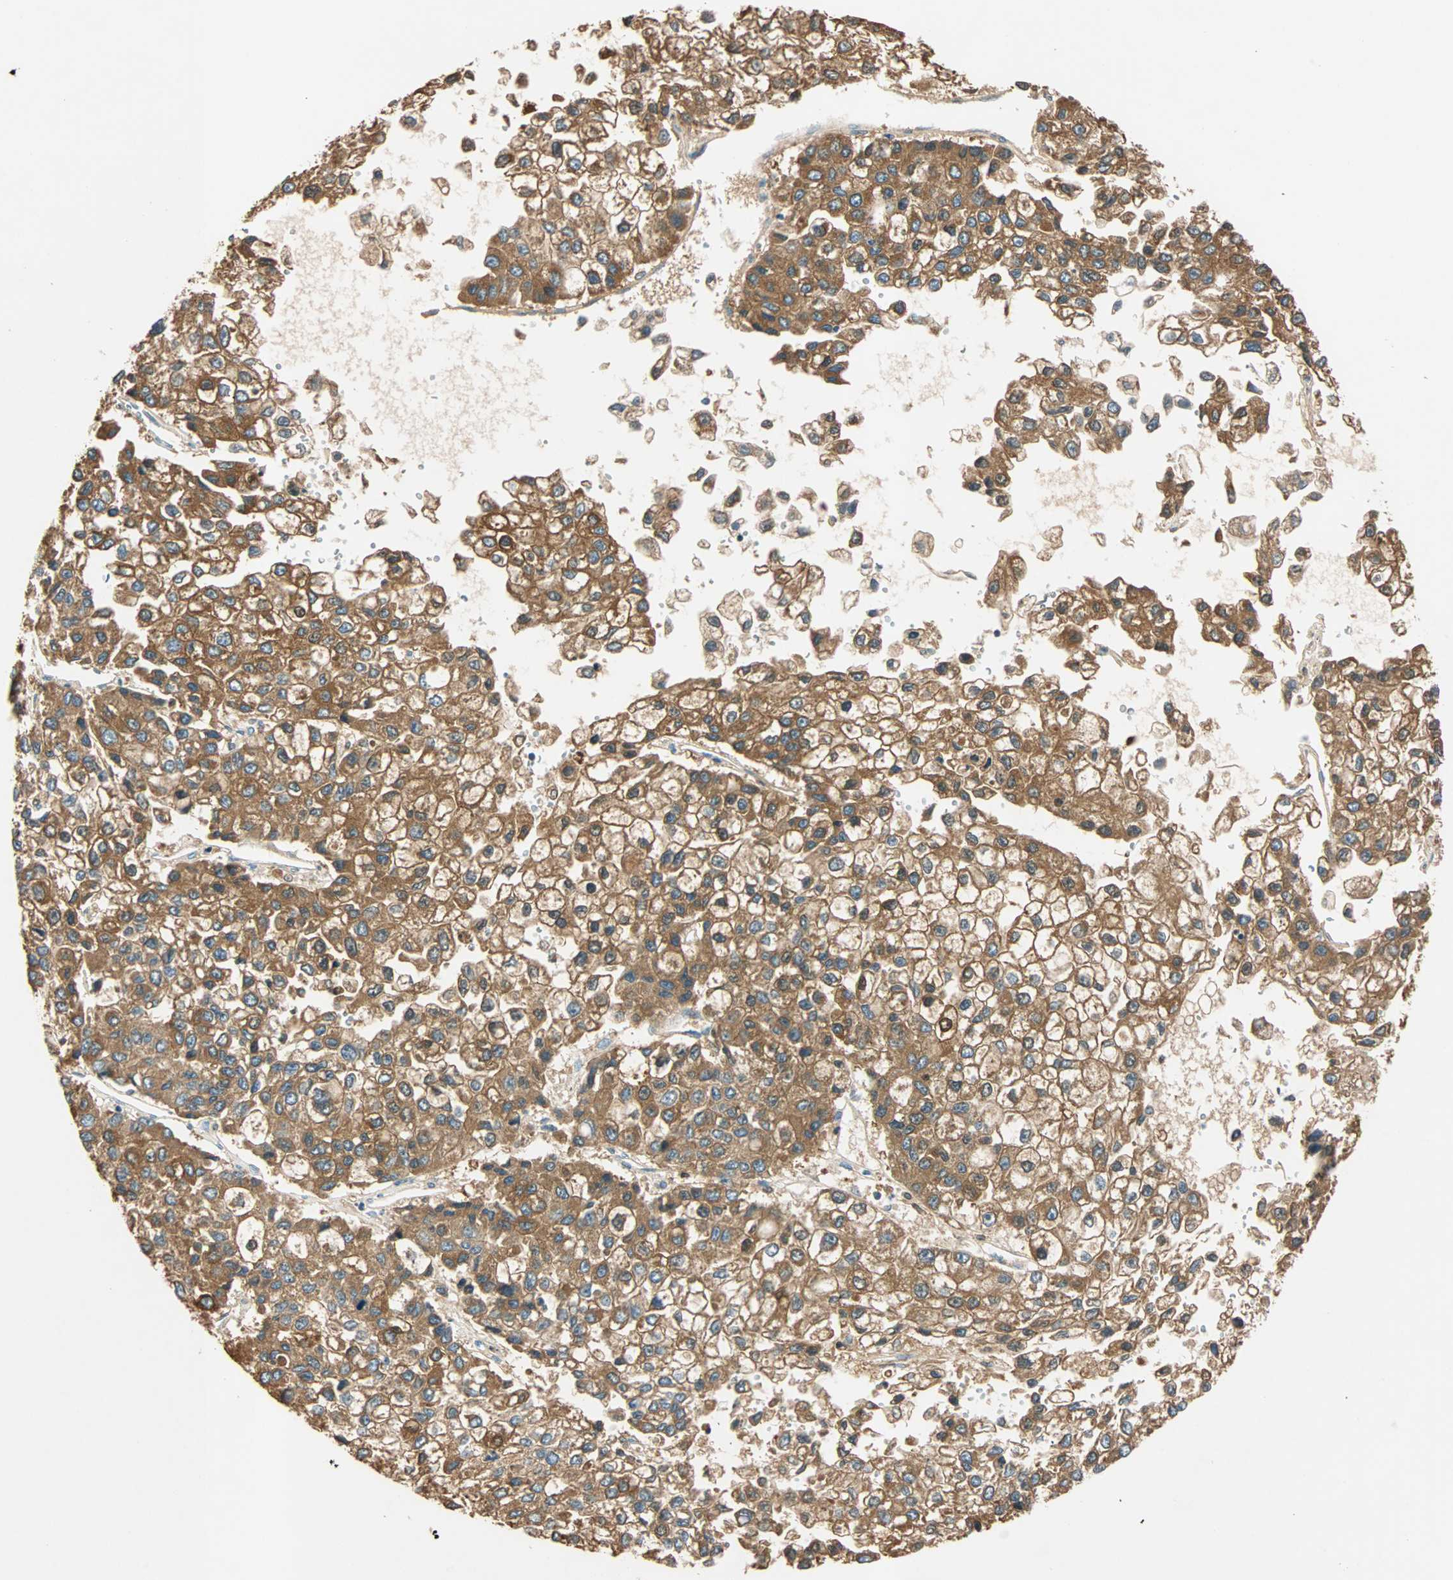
{"staining": {"intensity": "strong", "quantity": ">75%", "location": "cytoplasmic/membranous"}, "tissue": "liver cancer", "cell_type": "Tumor cells", "image_type": "cancer", "snomed": [{"axis": "morphology", "description": "Carcinoma, Hepatocellular, NOS"}, {"axis": "topography", "description": "Liver"}], "caption": "Immunohistochemistry (IHC) image of neoplastic tissue: human hepatocellular carcinoma (liver) stained using IHC reveals high levels of strong protein expression localized specifically in the cytoplasmic/membranous of tumor cells, appearing as a cytoplasmic/membranous brown color.", "gene": "RAD18", "patient": {"sex": "female", "age": 66}}